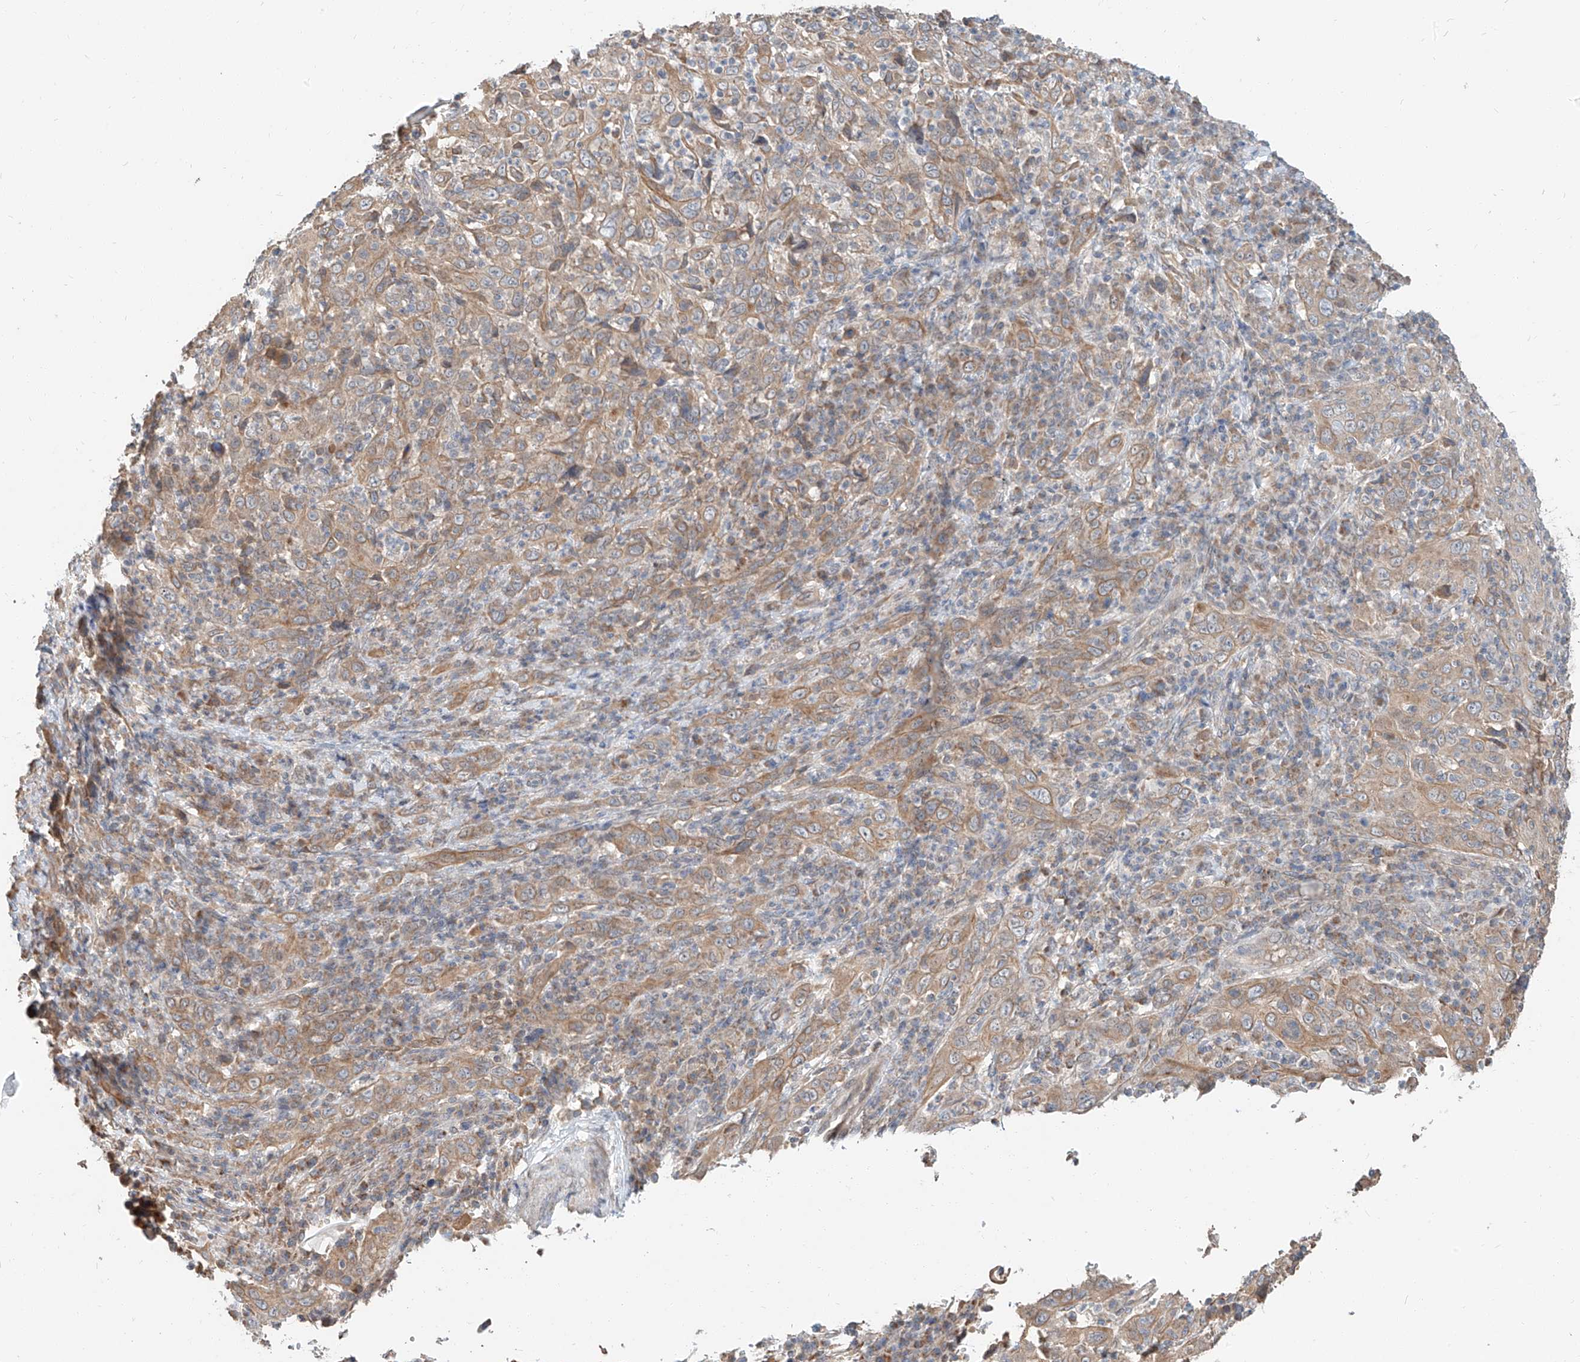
{"staining": {"intensity": "moderate", "quantity": ">75%", "location": "cytoplasmic/membranous"}, "tissue": "cervical cancer", "cell_type": "Tumor cells", "image_type": "cancer", "snomed": [{"axis": "morphology", "description": "Squamous cell carcinoma, NOS"}, {"axis": "topography", "description": "Cervix"}], "caption": "Squamous cell carcinoma (cervical) was stained to show a protein in brown. There is medium levels of moderate cytoplasmic/membranous staining in about >75% of tumor cells.", "gene": "STX19", "patient": {"sex": "female", "age": 46}}